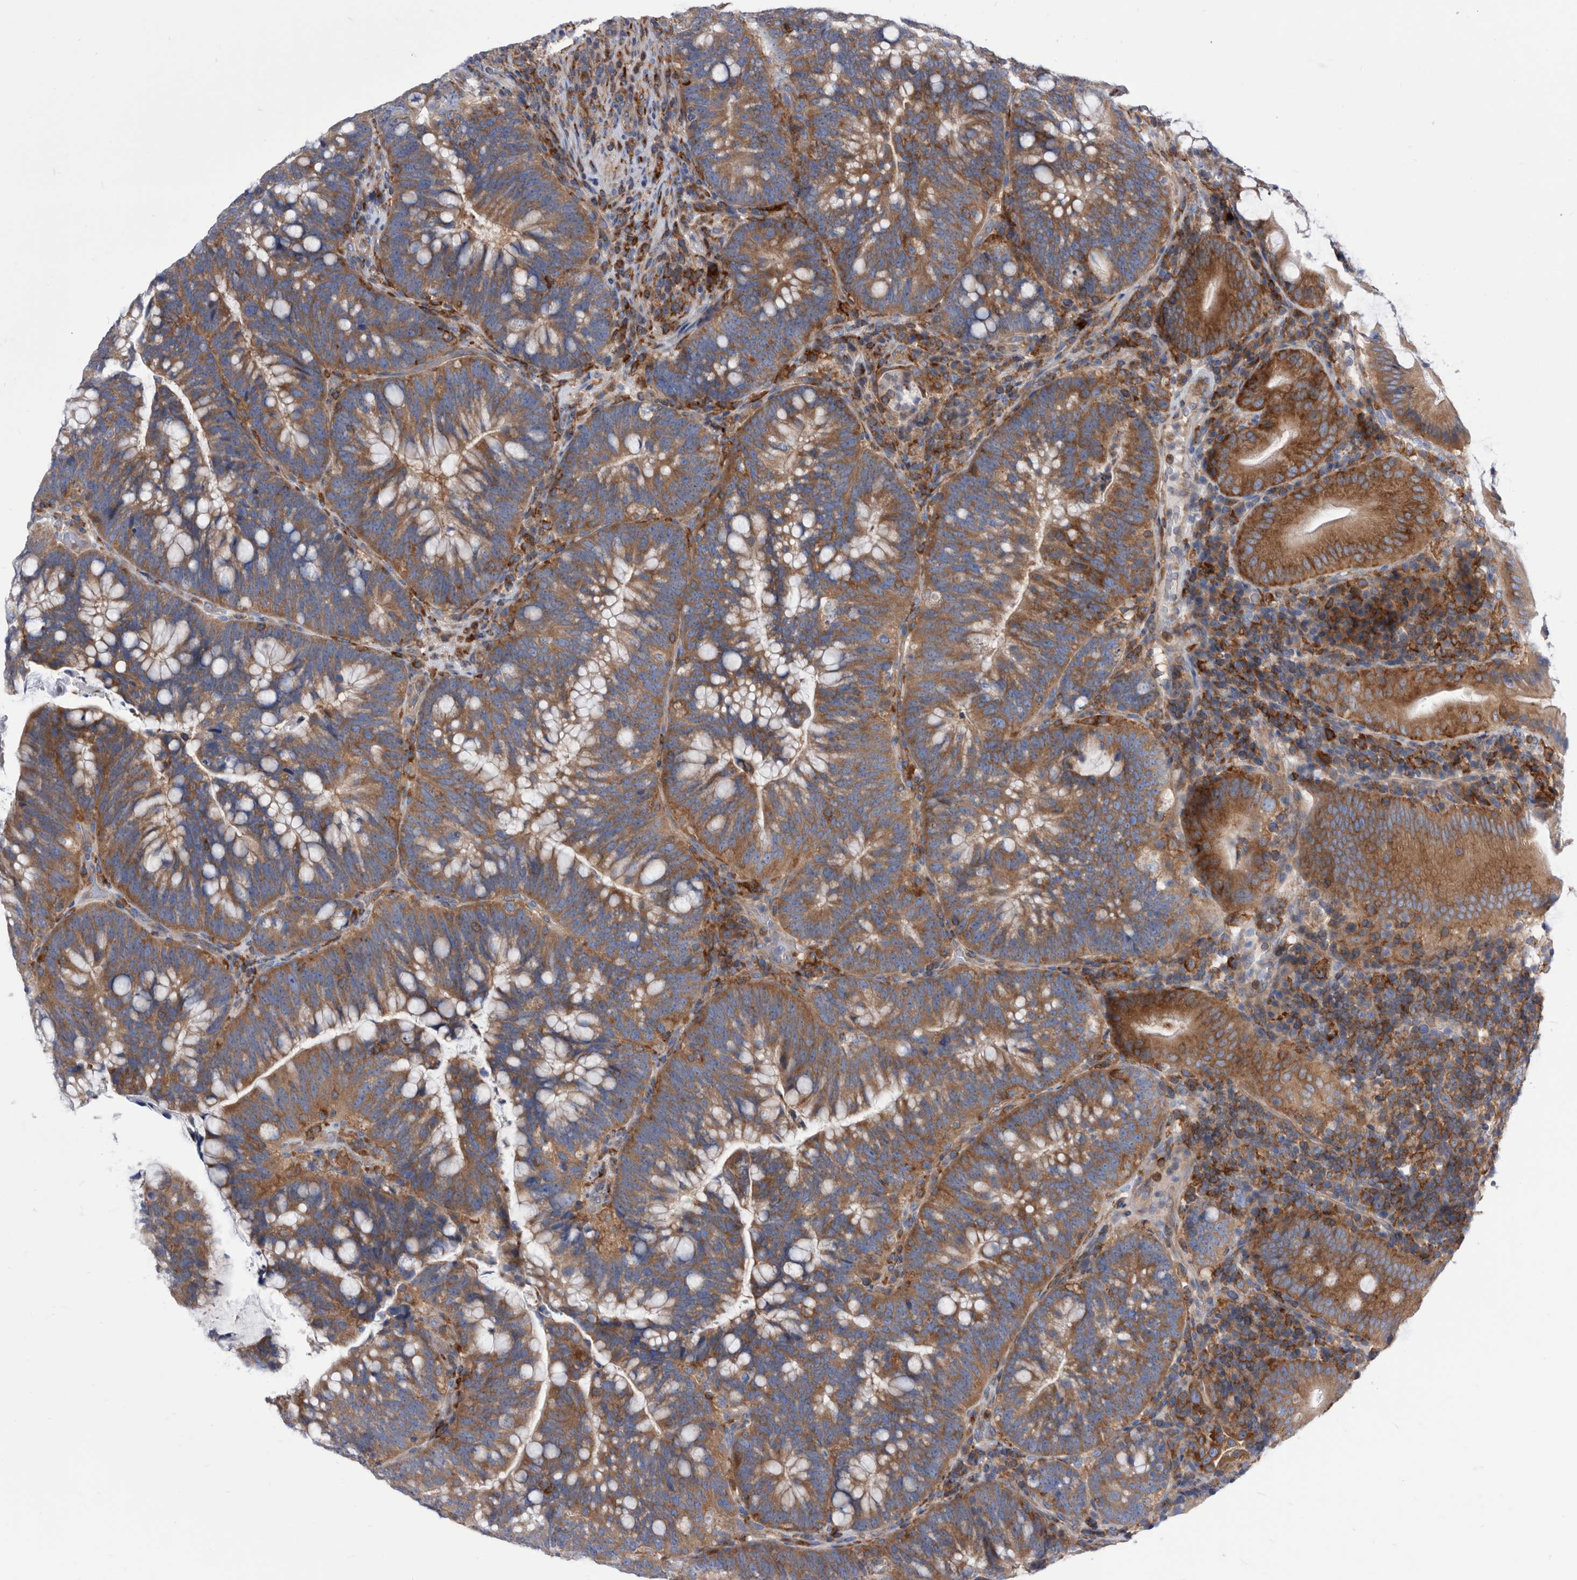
{"staining": {"intensity": "strong", "quantity": ">75%", "location": "cytoplasmic/membranous"}, "tissue": "colorectal cancer", "cell_type": "Tumor cells", "image_type": "cancer", "snomed": [{"axis": "morphology", "description": "Adenocarcinoma, NOS"}, {"axis": "topography", "description": "Colon"}], "caption": "An image of adenocarcinoma (colorectal) stained for a protein exhibits strong cytoplasmic/membranous brown staining in tumor cells.", "gene": "SMG7", "patient": {"sex": "female", "age": 66}}